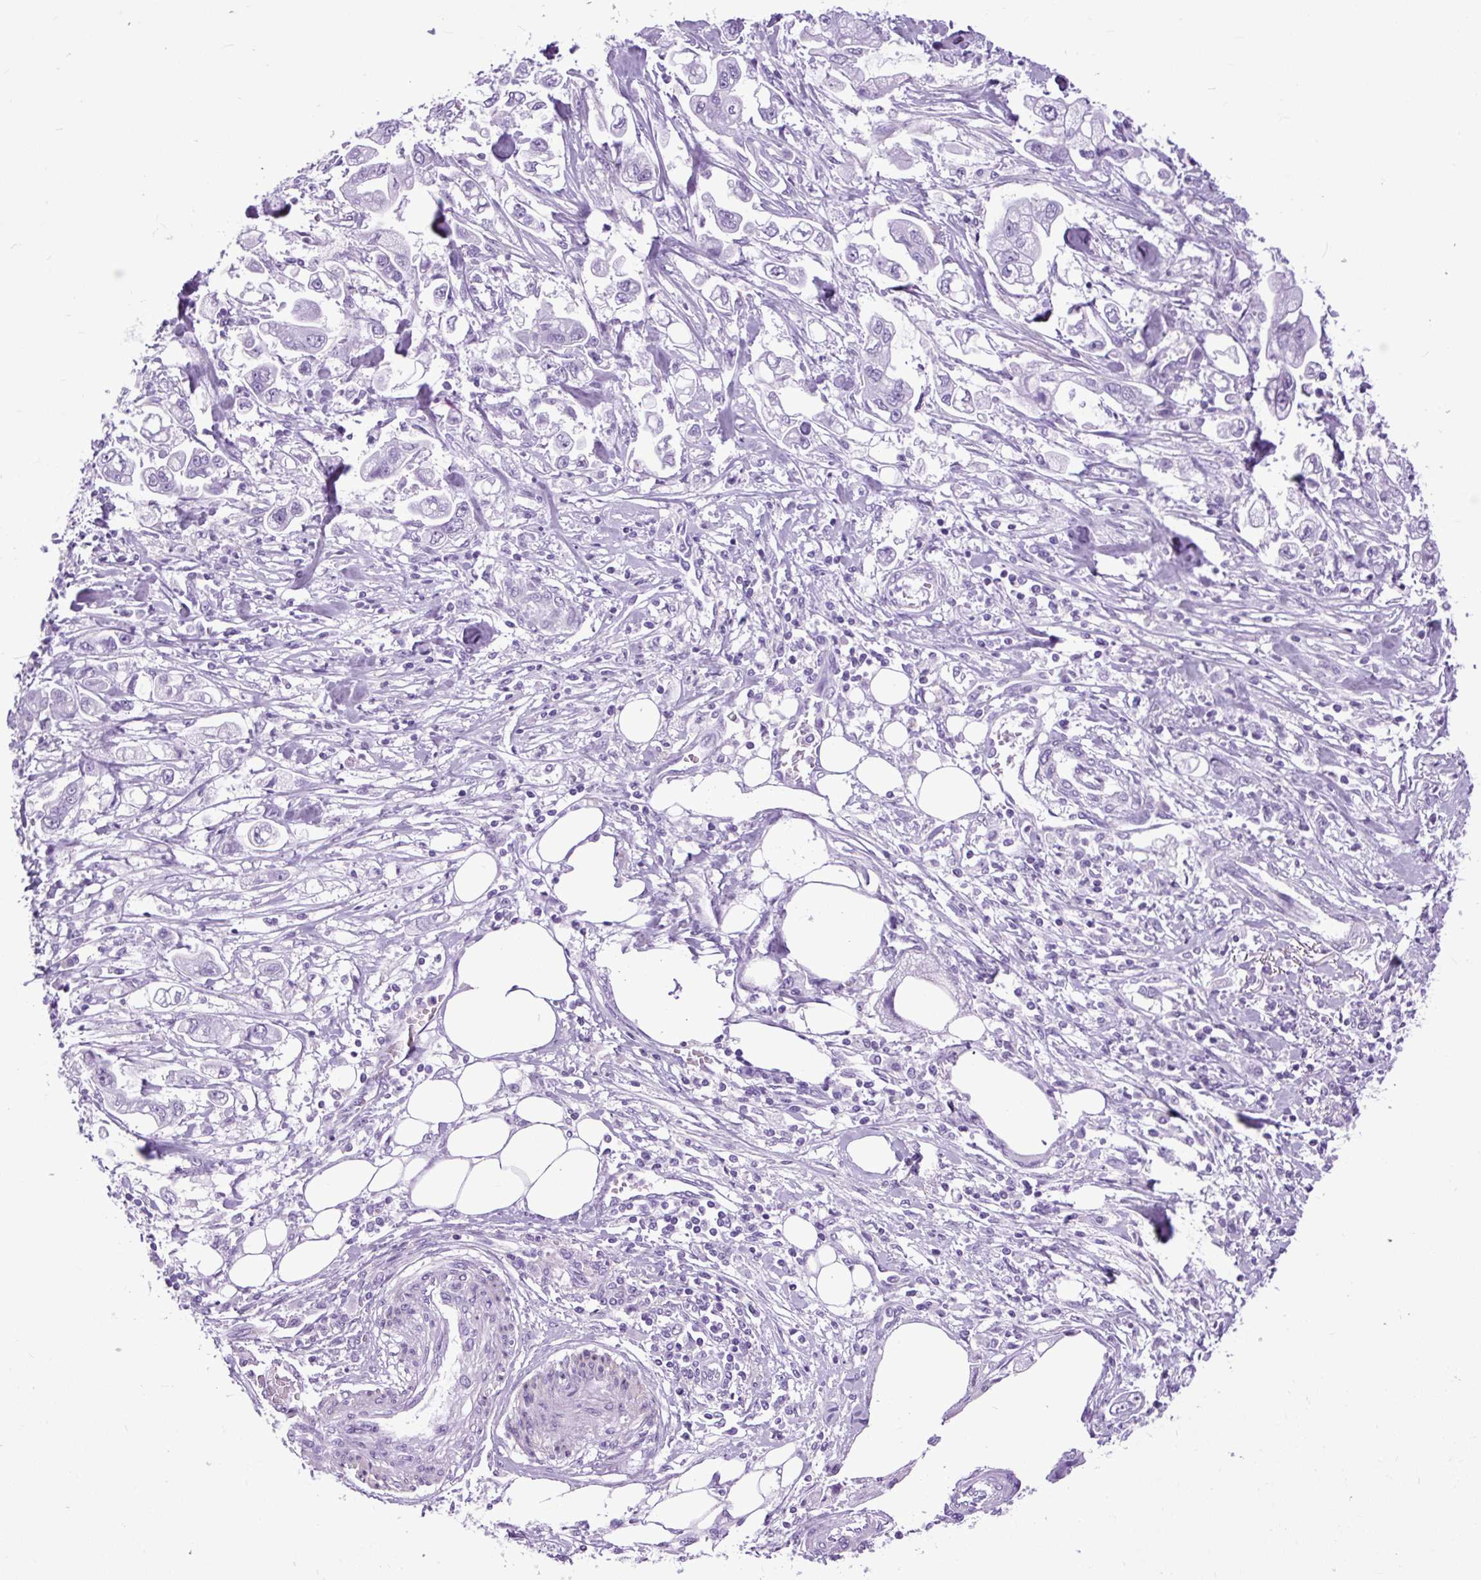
{"staining": {"intensity": "negative", "quantity": "none", "location": "none"}, "tissue": "stomach cancer", "cell_type": "Tumor cells", "image_type": "cancer", "snomed": [{"axis": "morphology", "description": "Adenocarcinoma, NOS"}, {"axis": "topography", "description": "Stomach"}], "caption": "There is no significant expression in tumor cells of stomach adenocarcinoma.", "gene": "DPP6", "patient": {"sex": "male", "age": 62}}